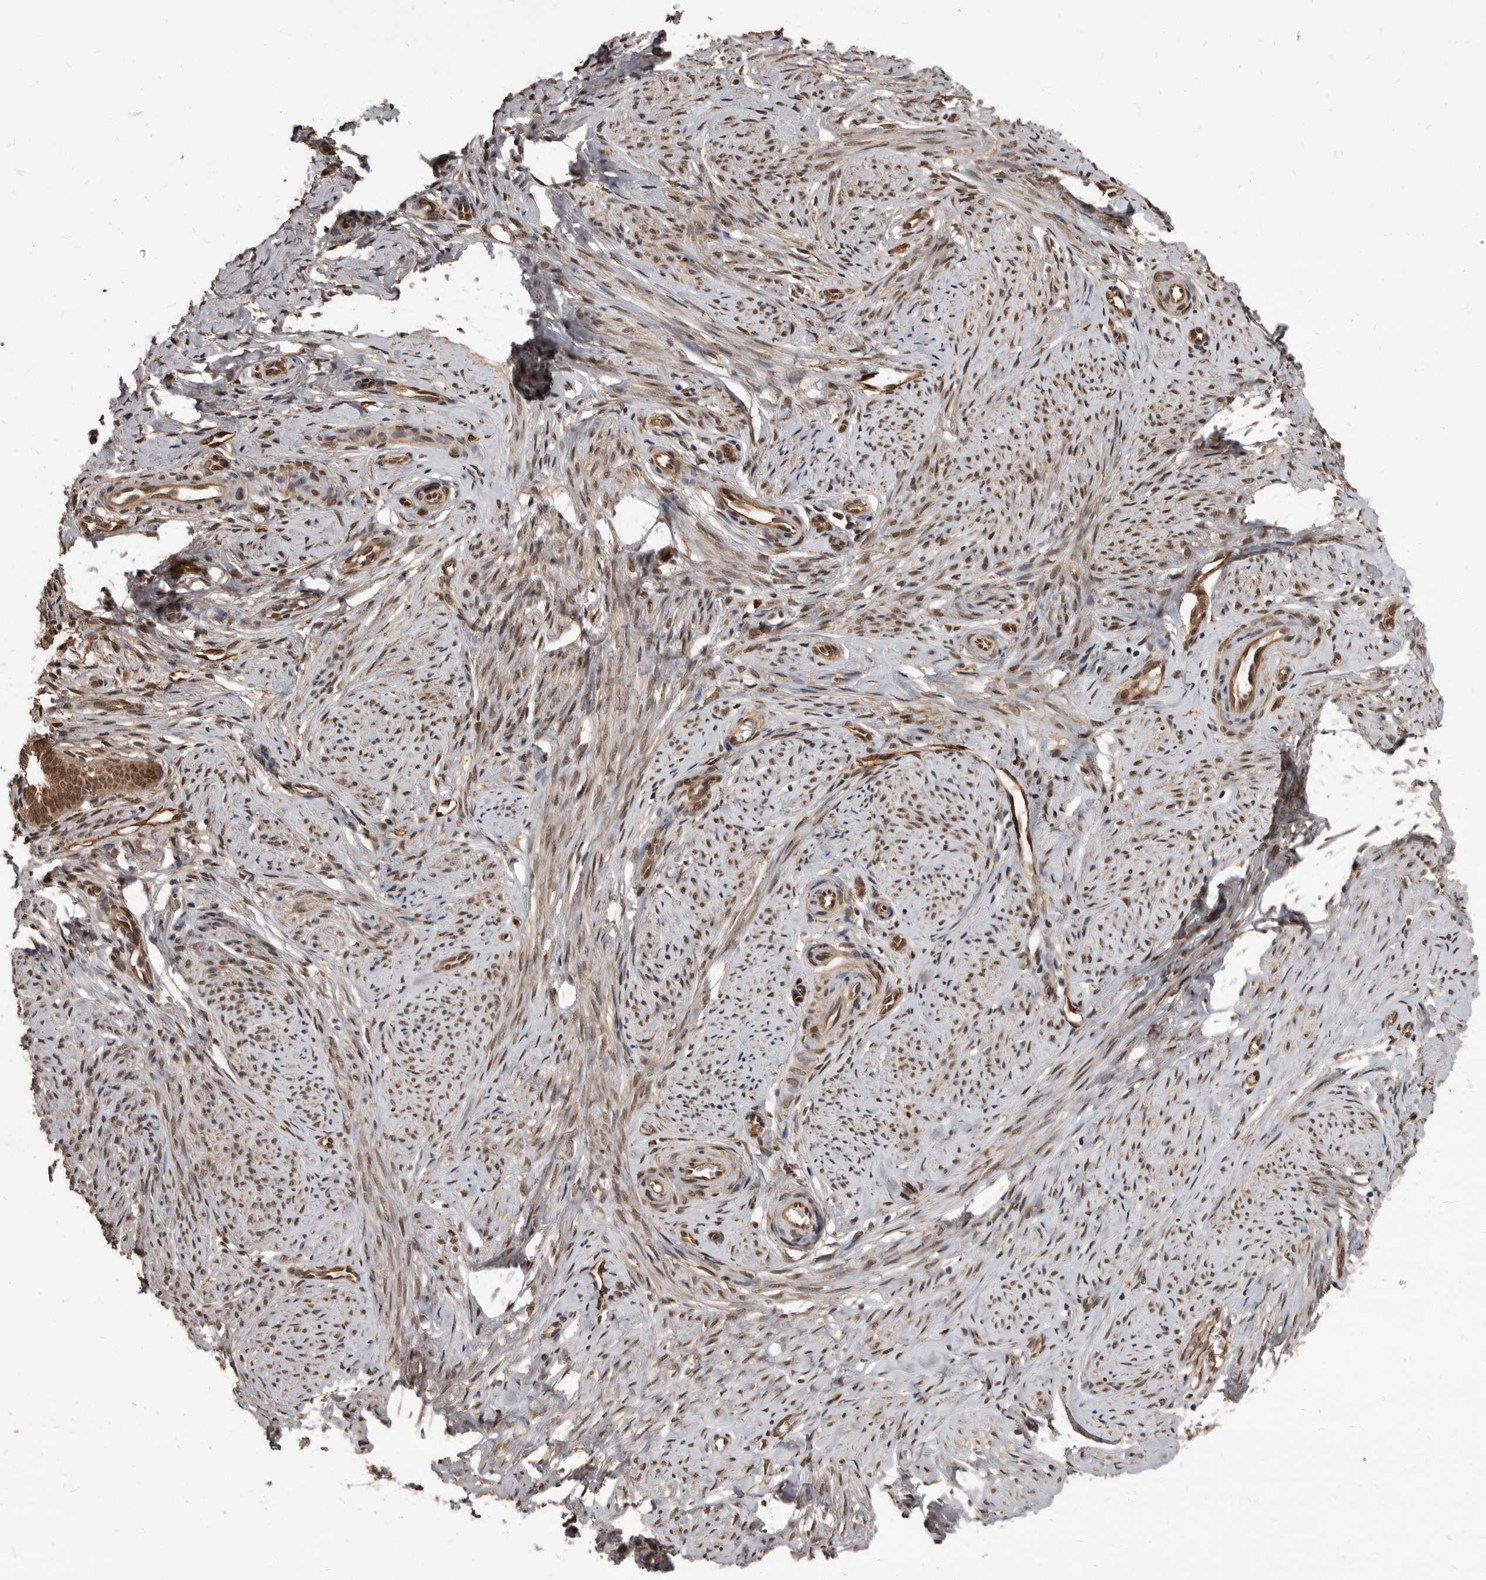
{"staining": {"intensity": "moderate", "quantity": ">75%", "location": "cytoplasmic/membranous,nuclear"}, "tissue": "cervix", "cell_type": "Glandular cells", "image_type": "normal", "snomed": [{"axis": "morphology", "description": "Normal tissue, NOS"}, {"axis": "topography", "description": "Cervix"}], "caption": "This micrograph displays benign cervix stained with IHC to label a protein in brown. The cytoplasmic/membranous,nuclear of glandular cells show moderate positivity for the protein. Nuclei are counter-stained blue.", "gene": "ADAMTS20", "patient": {"sex": "female", "age": 36}}